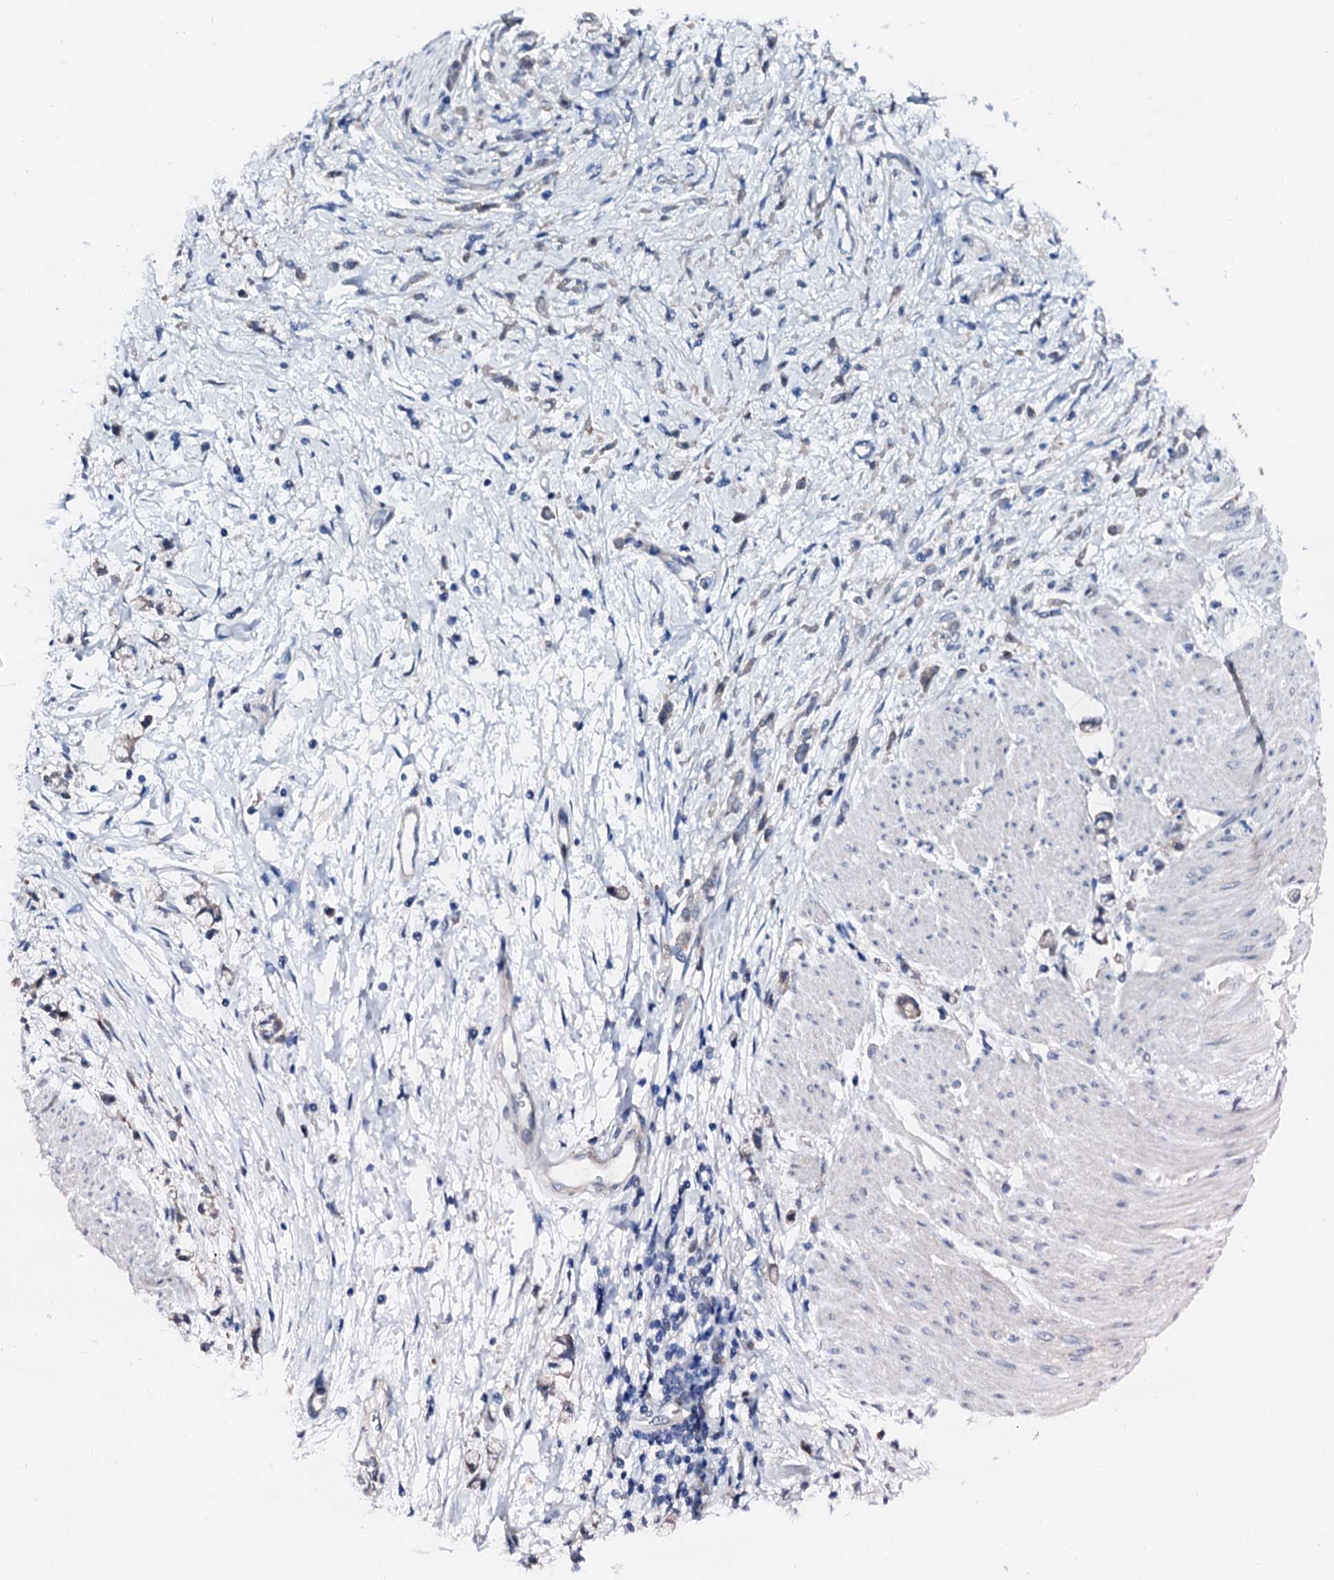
{"staining": {"intensity": "weak", "quantity": "<25%", "location": "cytoplasmic/membranous"}, "tissue": "stomach cancer", "cell_type": "Tumor cells", "image_type": "cancer", "snomed": [{"axis": "morphology", "description": "Adenocarcinoma, NOS"}, {"axis": "topography", "description": "Stomach"}], "caption": "The image reveals no significant expression in tumor cells of adenocarcinoma (stomach). (DAB immunohistochemistry, high magnification).", "gene": "CSN2", "patient": {"sex": "female", "age": 60}}